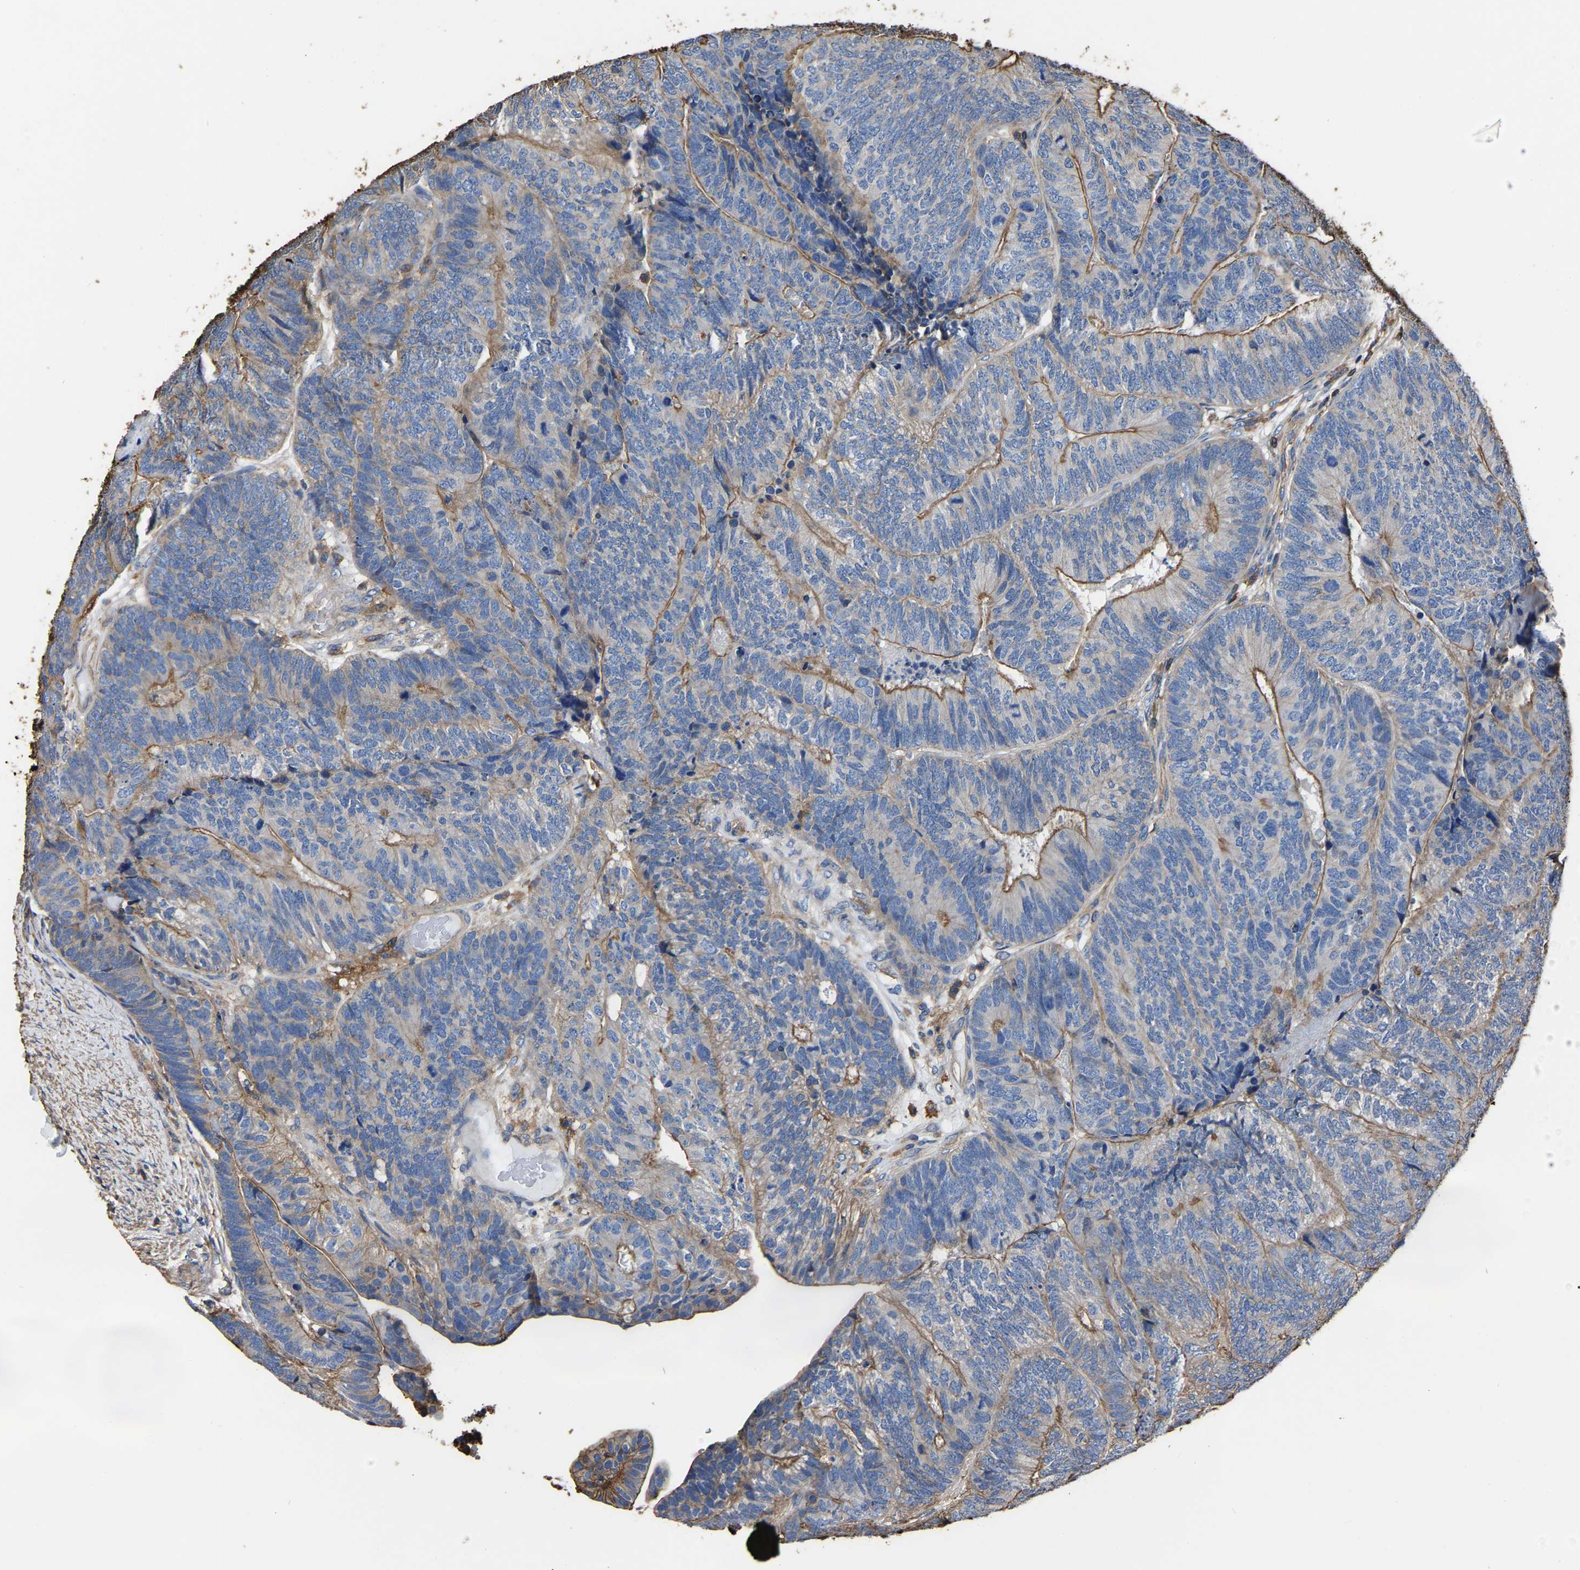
{"staining": {"intensity": "moderate", "quantity": "25%-75%", "location": "cytoplasmic/membranous"}, "tissue": "colorectal cancer", "cell_type": "Tumor cells", "image_type": "cancer", "snomed": [{"axis": "morphology", "description": "Normal tissue, NOS"}, {"axis": "morphology", "description": "Adenocarcinoma, NOS"}, {"axis": "topography", "description": "Rectum"}], "caption": "Colorectal adenocarcinoma stained for a protein demonstrates moderate cytoplasmic/membranous positivity in tumor cells.", "gene": "ARMT1", "patient": {"sex": "female", "age": 66}}